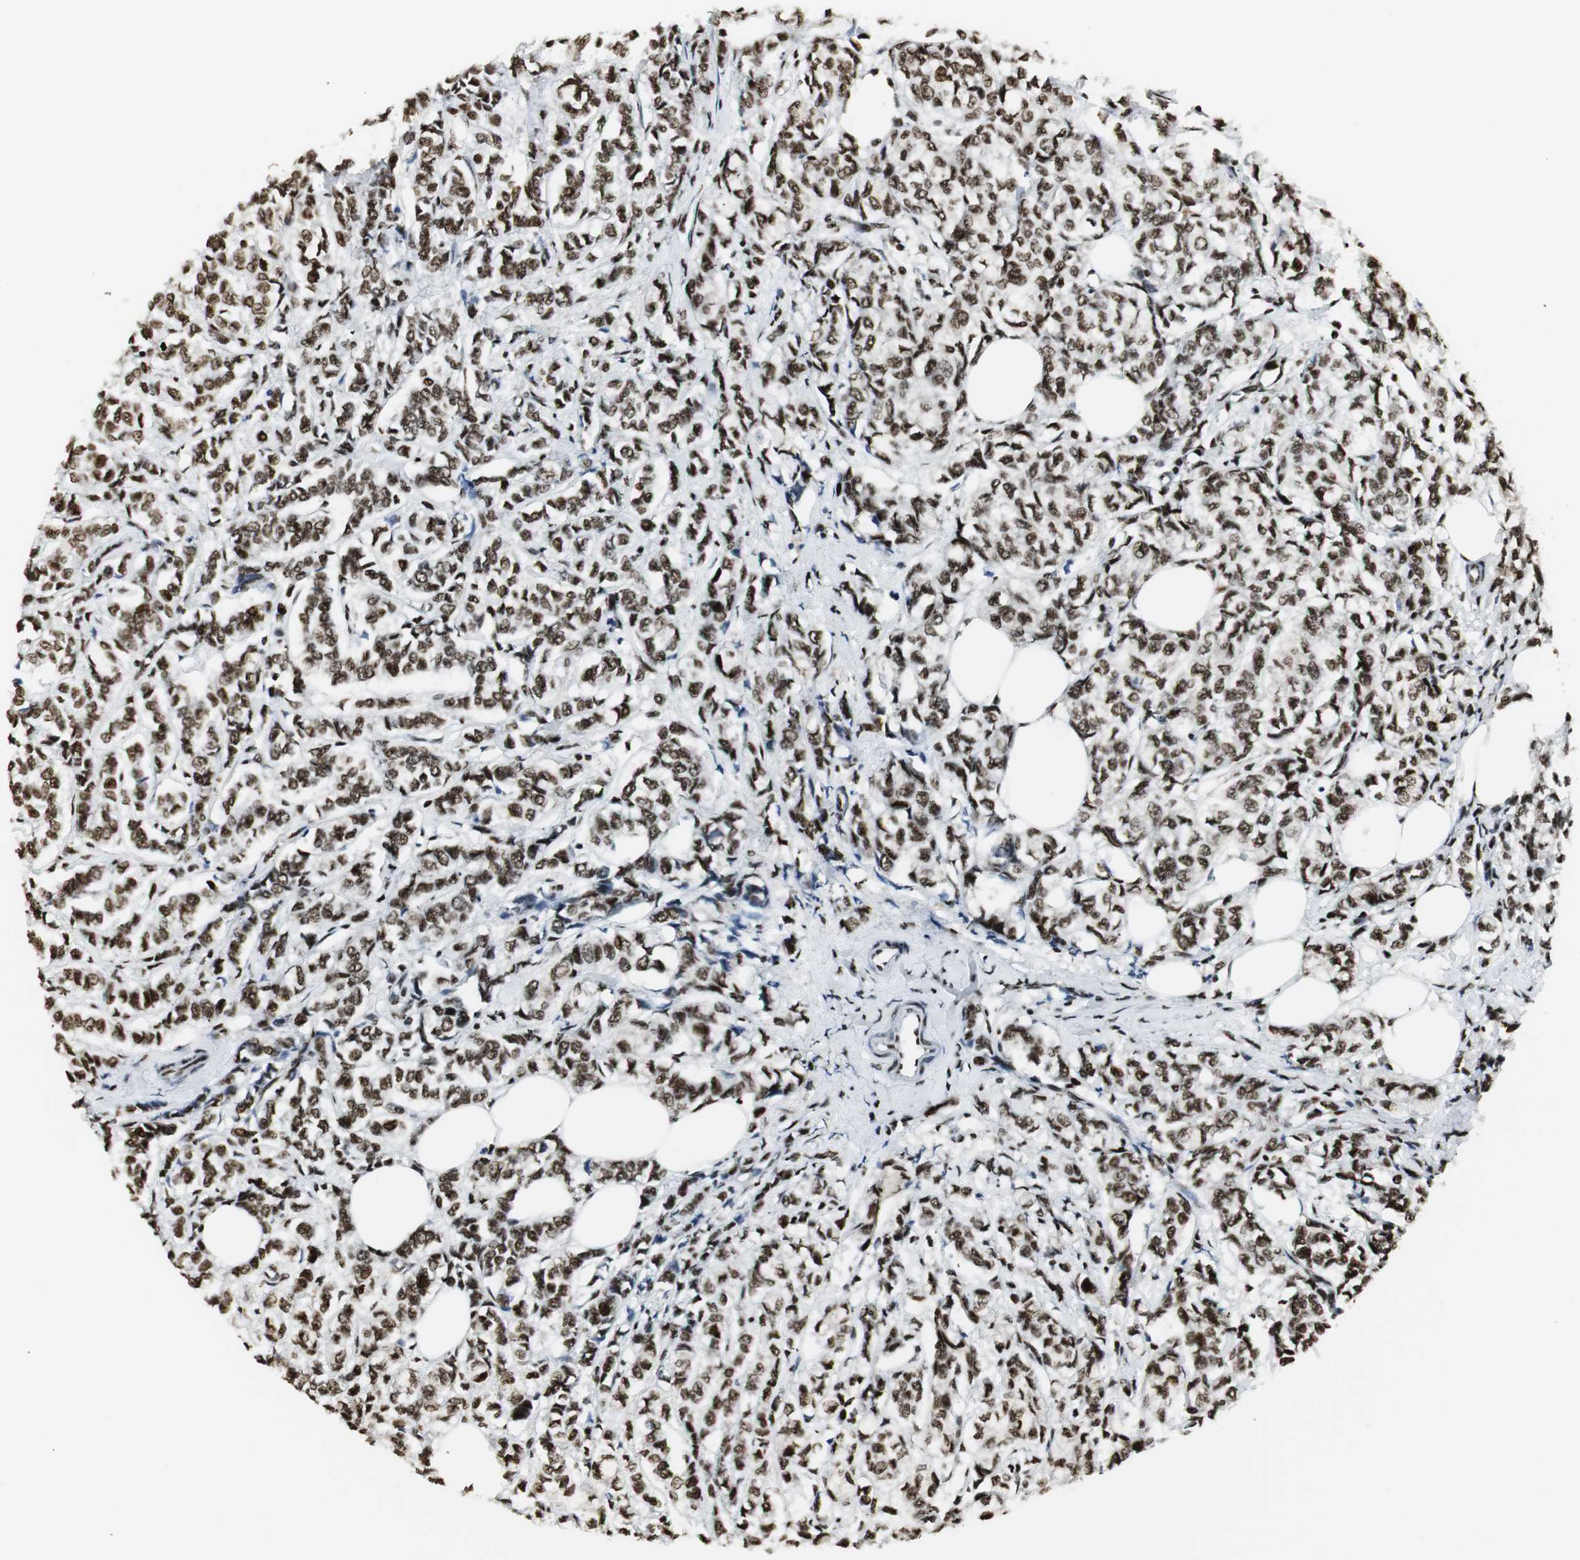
{"staining": {"intensity": "strong", "quantity": ">75%", "location": "nuclear"}, "tissue": "breast cancer", "cell_type": "Tumor cells", "image_type": "cancer", "snomed": [{"axis": "morphology", "description": "Lobular carcinoma"}, {"axis": "topography", "description": "Breast"}], "caption": "Immunohistochemical staining of breast cancer demonstrates high levels of strong nuclear protein expression in approximately >75% of tumor cells.", "gene": "PARN", "patient": {"sex": "female", "age": 60}}